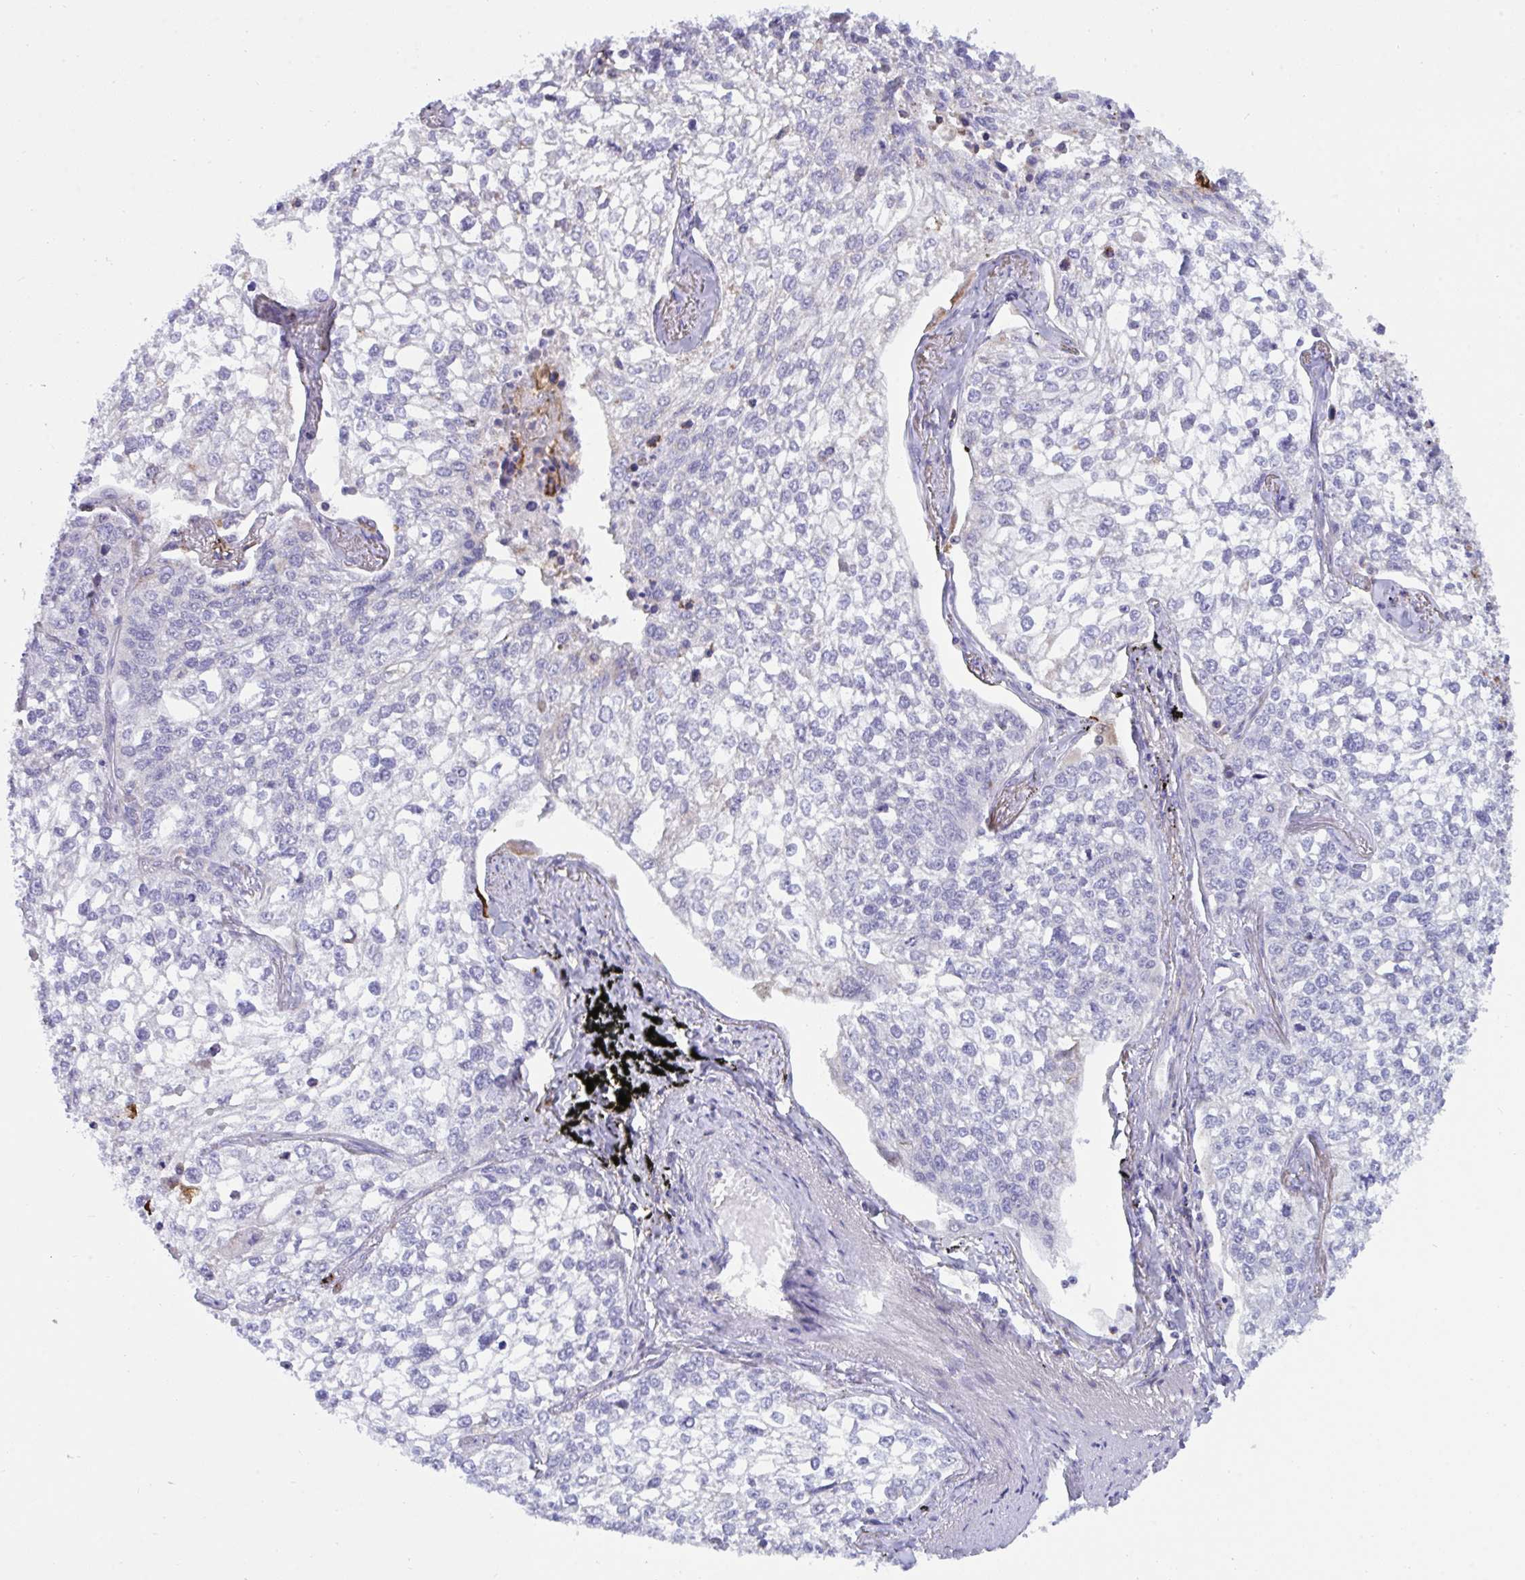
{"staining": {"intensity": "negative", "quantity": "none", "location": "none"}, "tissue": "lung cancer", "cell_type": "Tumor cells", "image_type": "cancer", "snomed": [{"axis": "morphology", "description": "Squamous cell carcinoma, NOS"}, {"axis": "topography", "description": "Lung"}], "caption": "Protein analysis of squamous cell carcinoma (lung) exhibits no significant positivity in tumor cells.", "gene": "DTX3", "patient": {"sex": "male", "age": 74}}